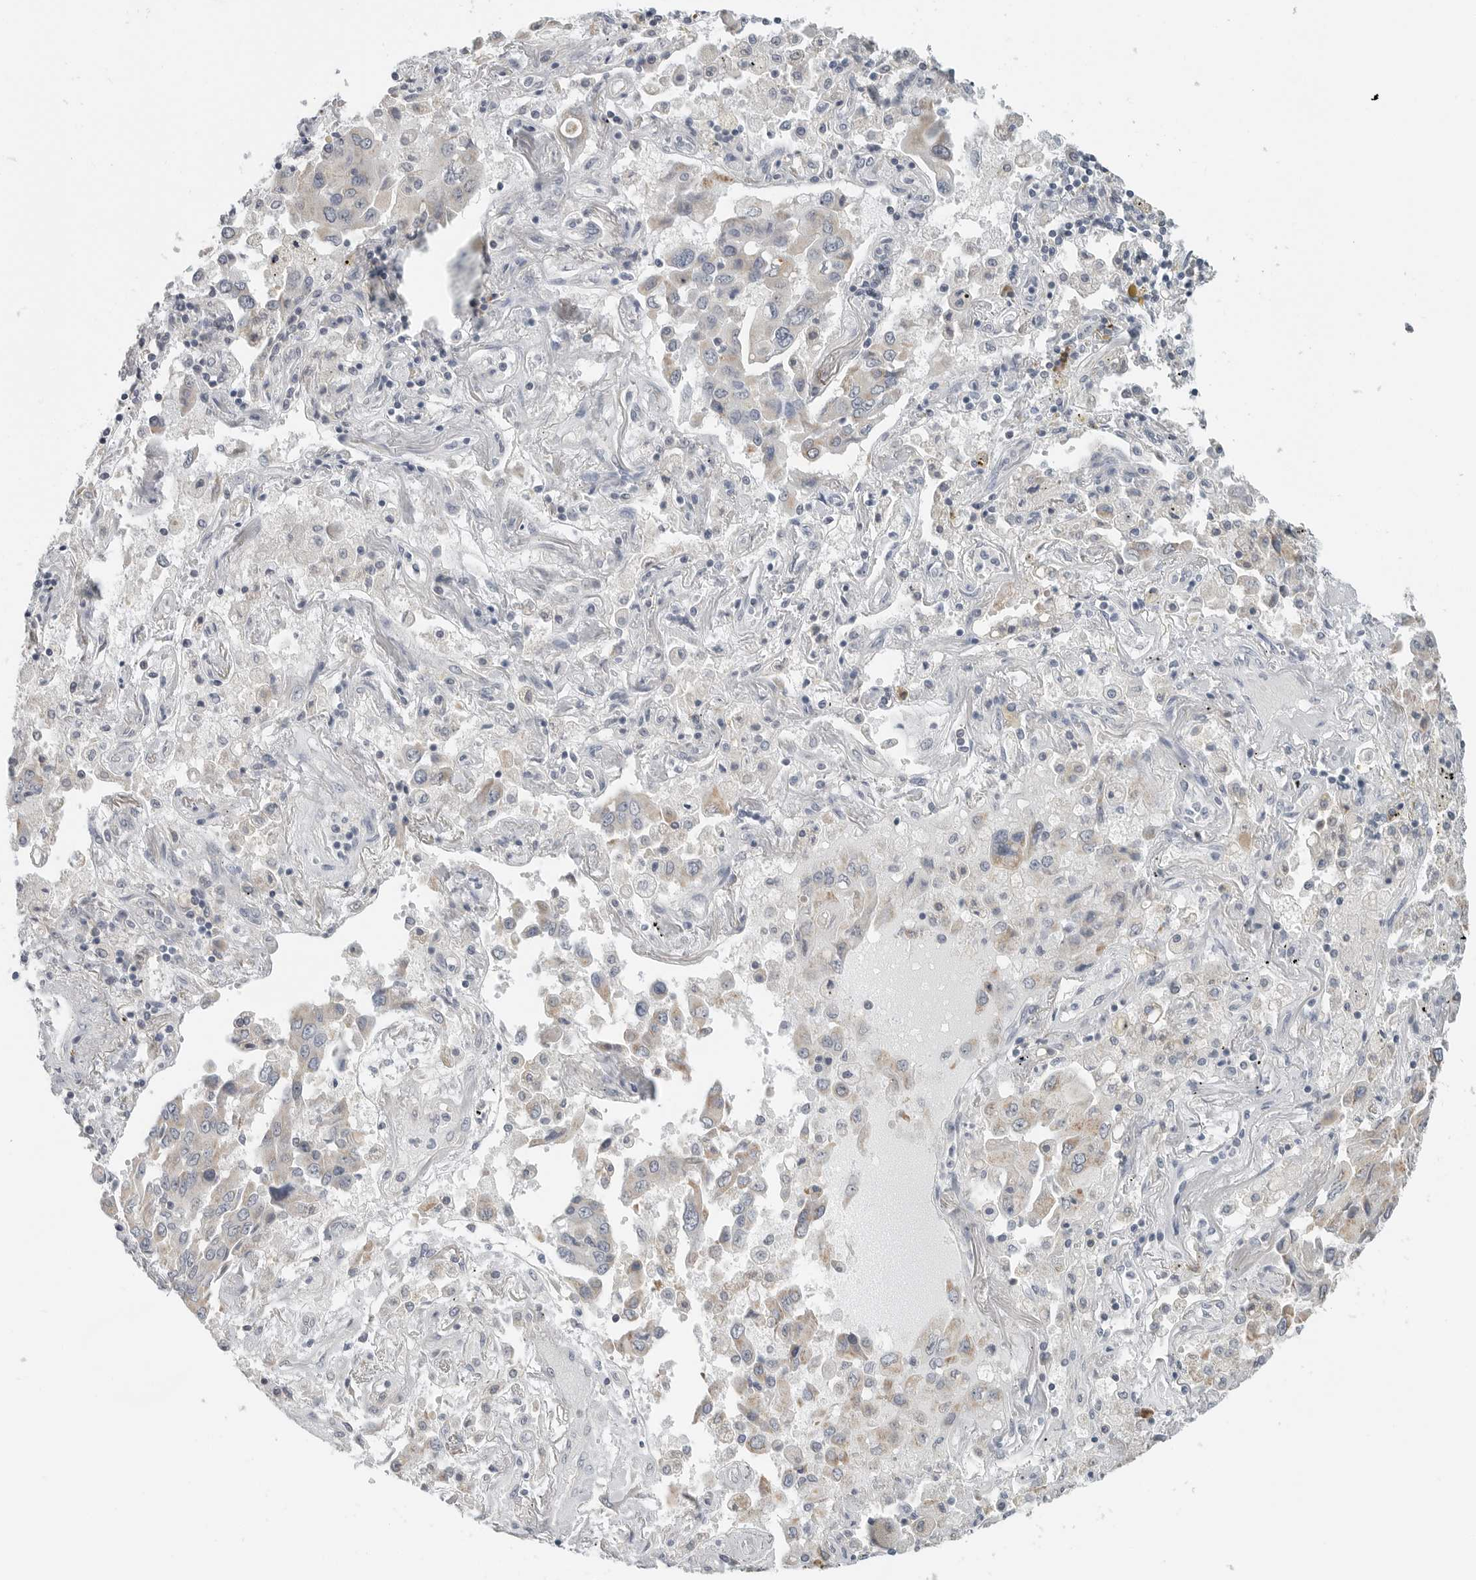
{"staining": {"intensity": "weak", "quantity": "25%-75%", "location": "cytoplasmic/membranous"}, "tissue": "lung cancer", "cell_type": "Tumor cells", "image_type": "cancer", "snomed": [{"axis": "morphology", "description": "Adenocarcinoma, NOS"}, {"axis": "topography", "description": "Lung"}], "caption": "Immunohistochemistry (IHC) image of neoplastic tissue: human lung cancer stained using immunohistochemistry demonstrates low levels of weak protein expression localized specifically in the cytoplasmic/membranous of tumor cells, appearing as a cytoplasmic/membranous brown color.", "gene": "IL12RB2", "patient": {"sex": "female", "age": 65}}